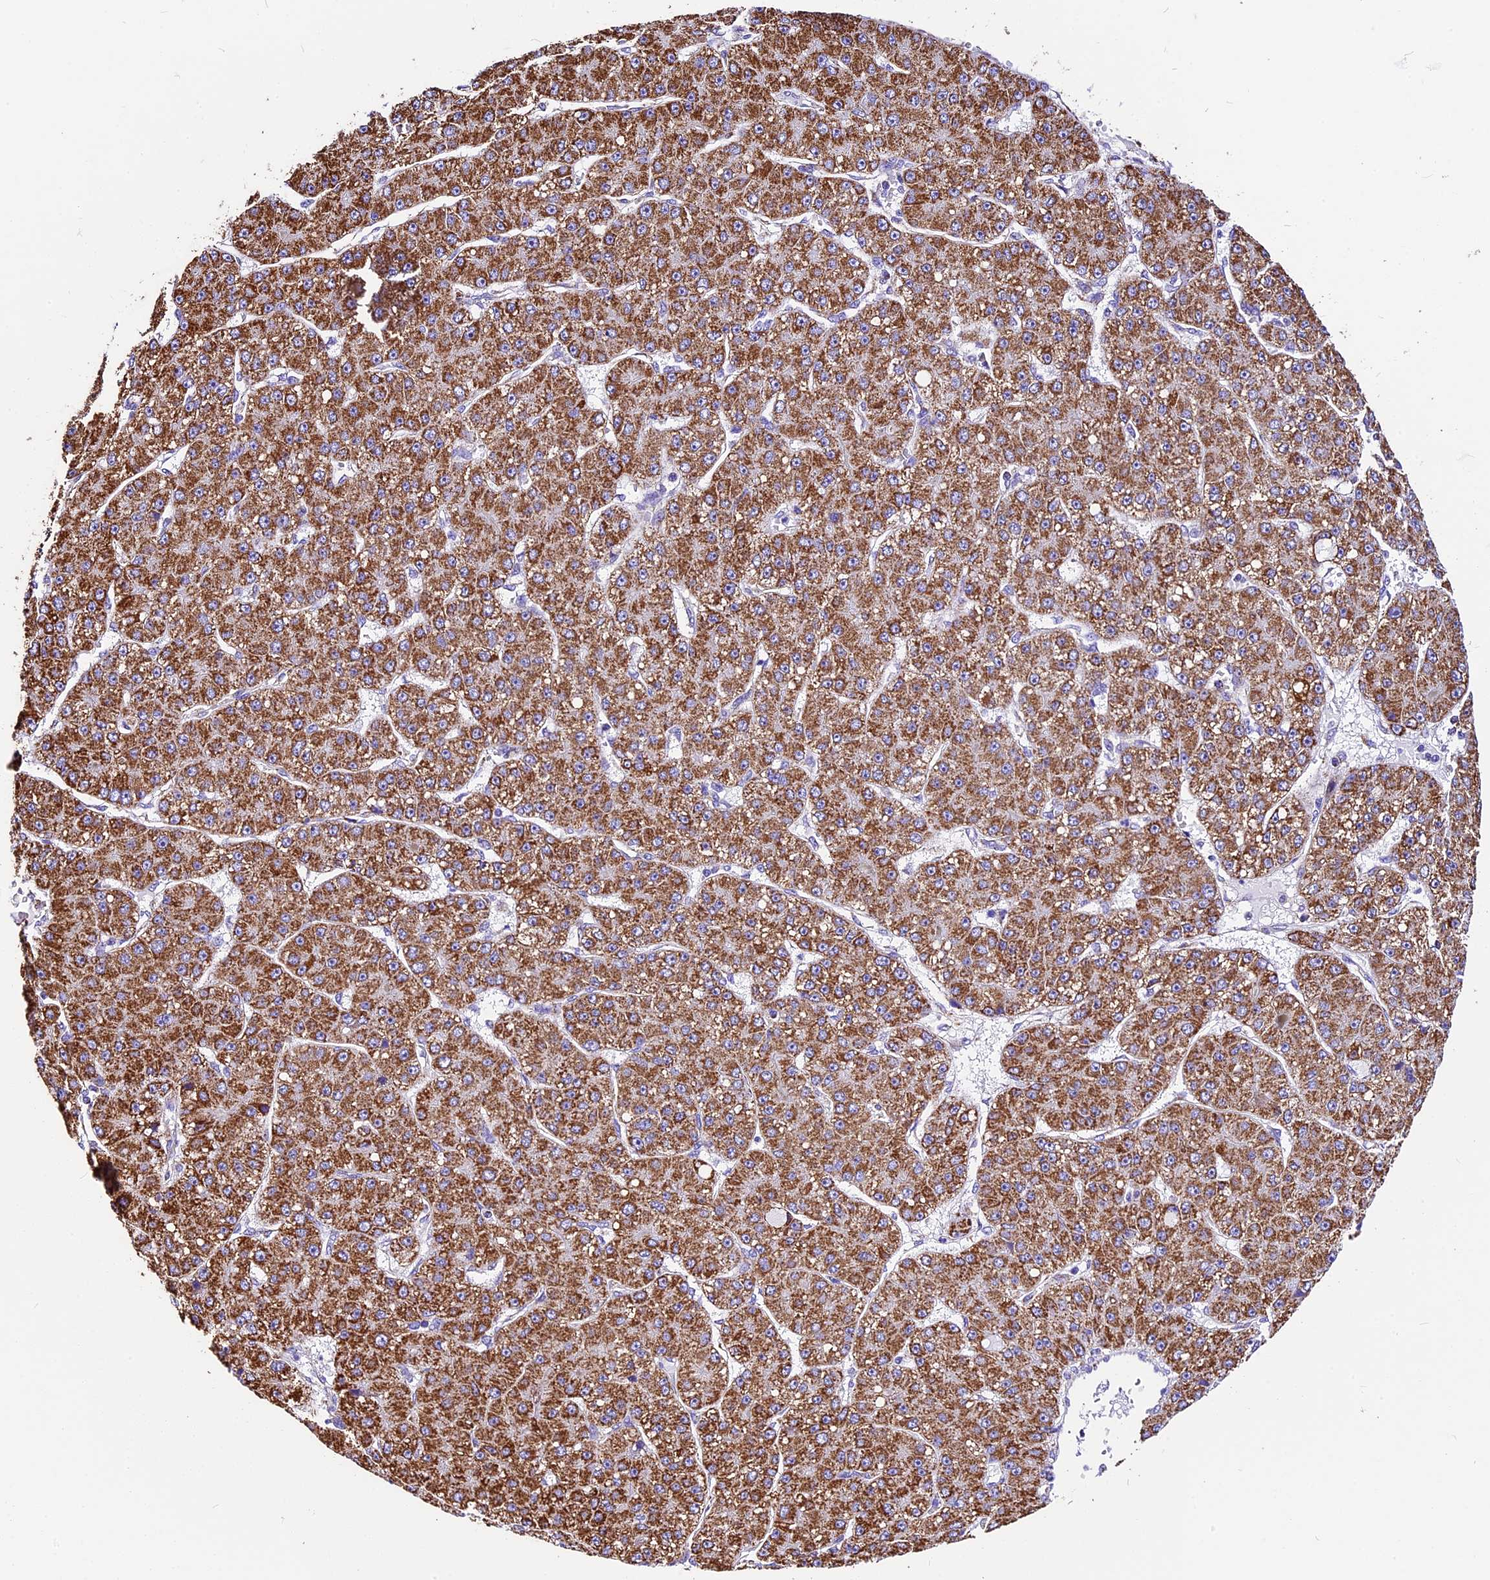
{"staining": {"intensity": "strong", "quantity": ">75%", "location": "cytoplasmic/membranous"}, "tissue": "liver cancer", "cell_type": "Tumor cells", "image_type": "cancer", "snomed": [{"axis": "morphology", "description": "Carcinoma, Hepatocellular, NOS"}, {"axis": "topography", "description": "Liver"}], "caption": "IHC staining of liver cancer (hepatocellular carcinoma), which displays high levels of strong cytoplasmic/membranous expression in approximately >75% of tumor cells indicating strong cytoplasmic/membranous protein expression. The staining was performed using DAB (brown) for protein detection and nuclei were counterstained in hematoxylin (blue).", "gene": "DCAF5", "patient": {"sex": "male", "age": 67}}